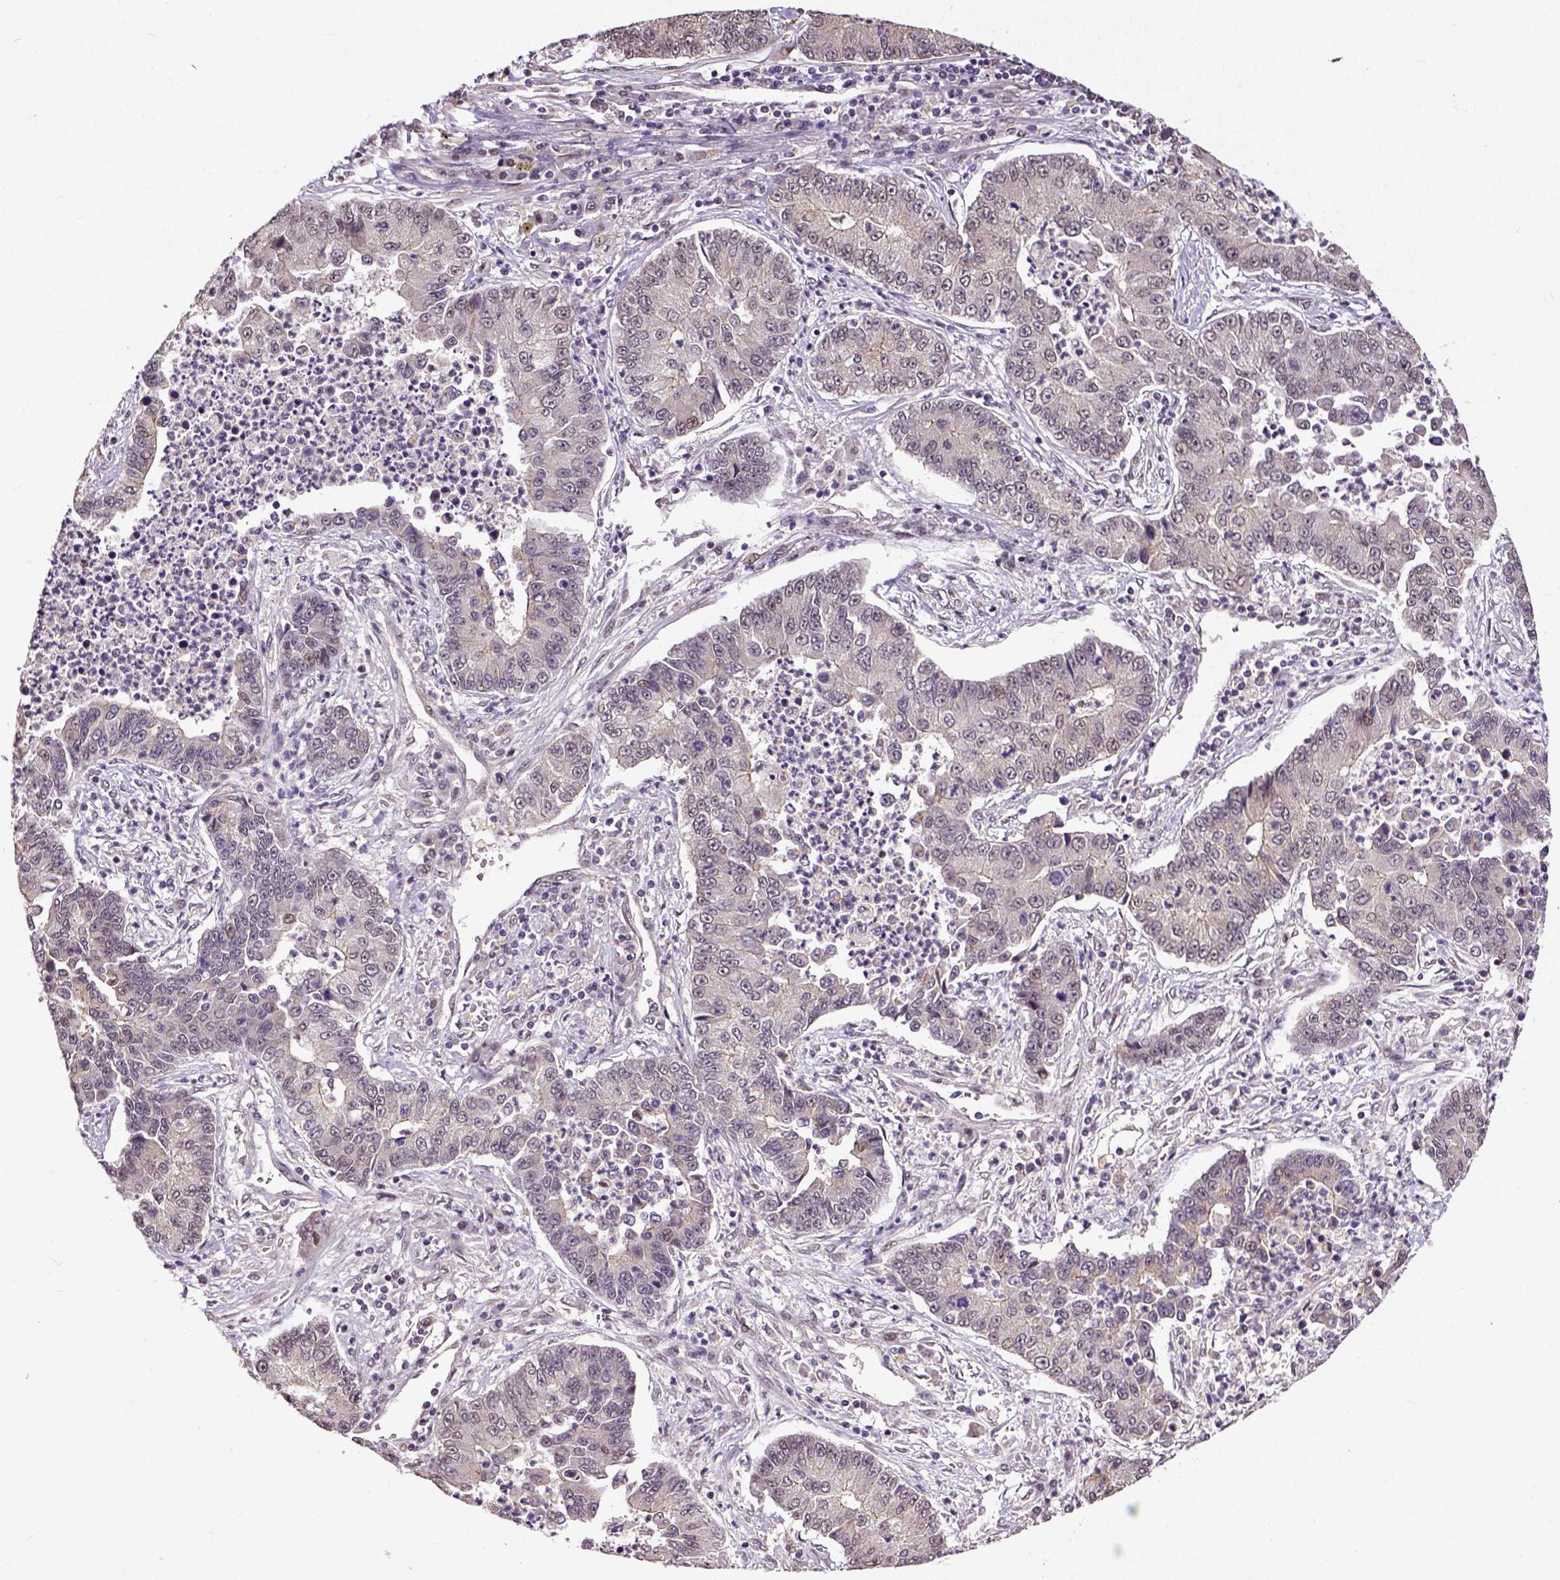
{"staining": {"intensity": "weak", "quantity": "25%-75%", "location": "cytoplasmic/membranous"}, "tissue": "lung cancer", "cell_type": "Tumor cells", "image_type": "cancer", "snomed": [{"axis": "morphology", "description": "Adenocarcinoma, NOS"}, {"axis": "topography", "description": "Lung"}], "caption": "Brown immunohistochemical staining in human lung cancer (adenocarcinoma) reveals weak cytoplasmic/membranous staining in about 25%-75% of tumor cells. (DAB (3,3'-diaminobenzidine) IHC with brightfield microscopy, high magnification).", "gene": "DICER1", "patient": {"sex": "female", "age": 57}}